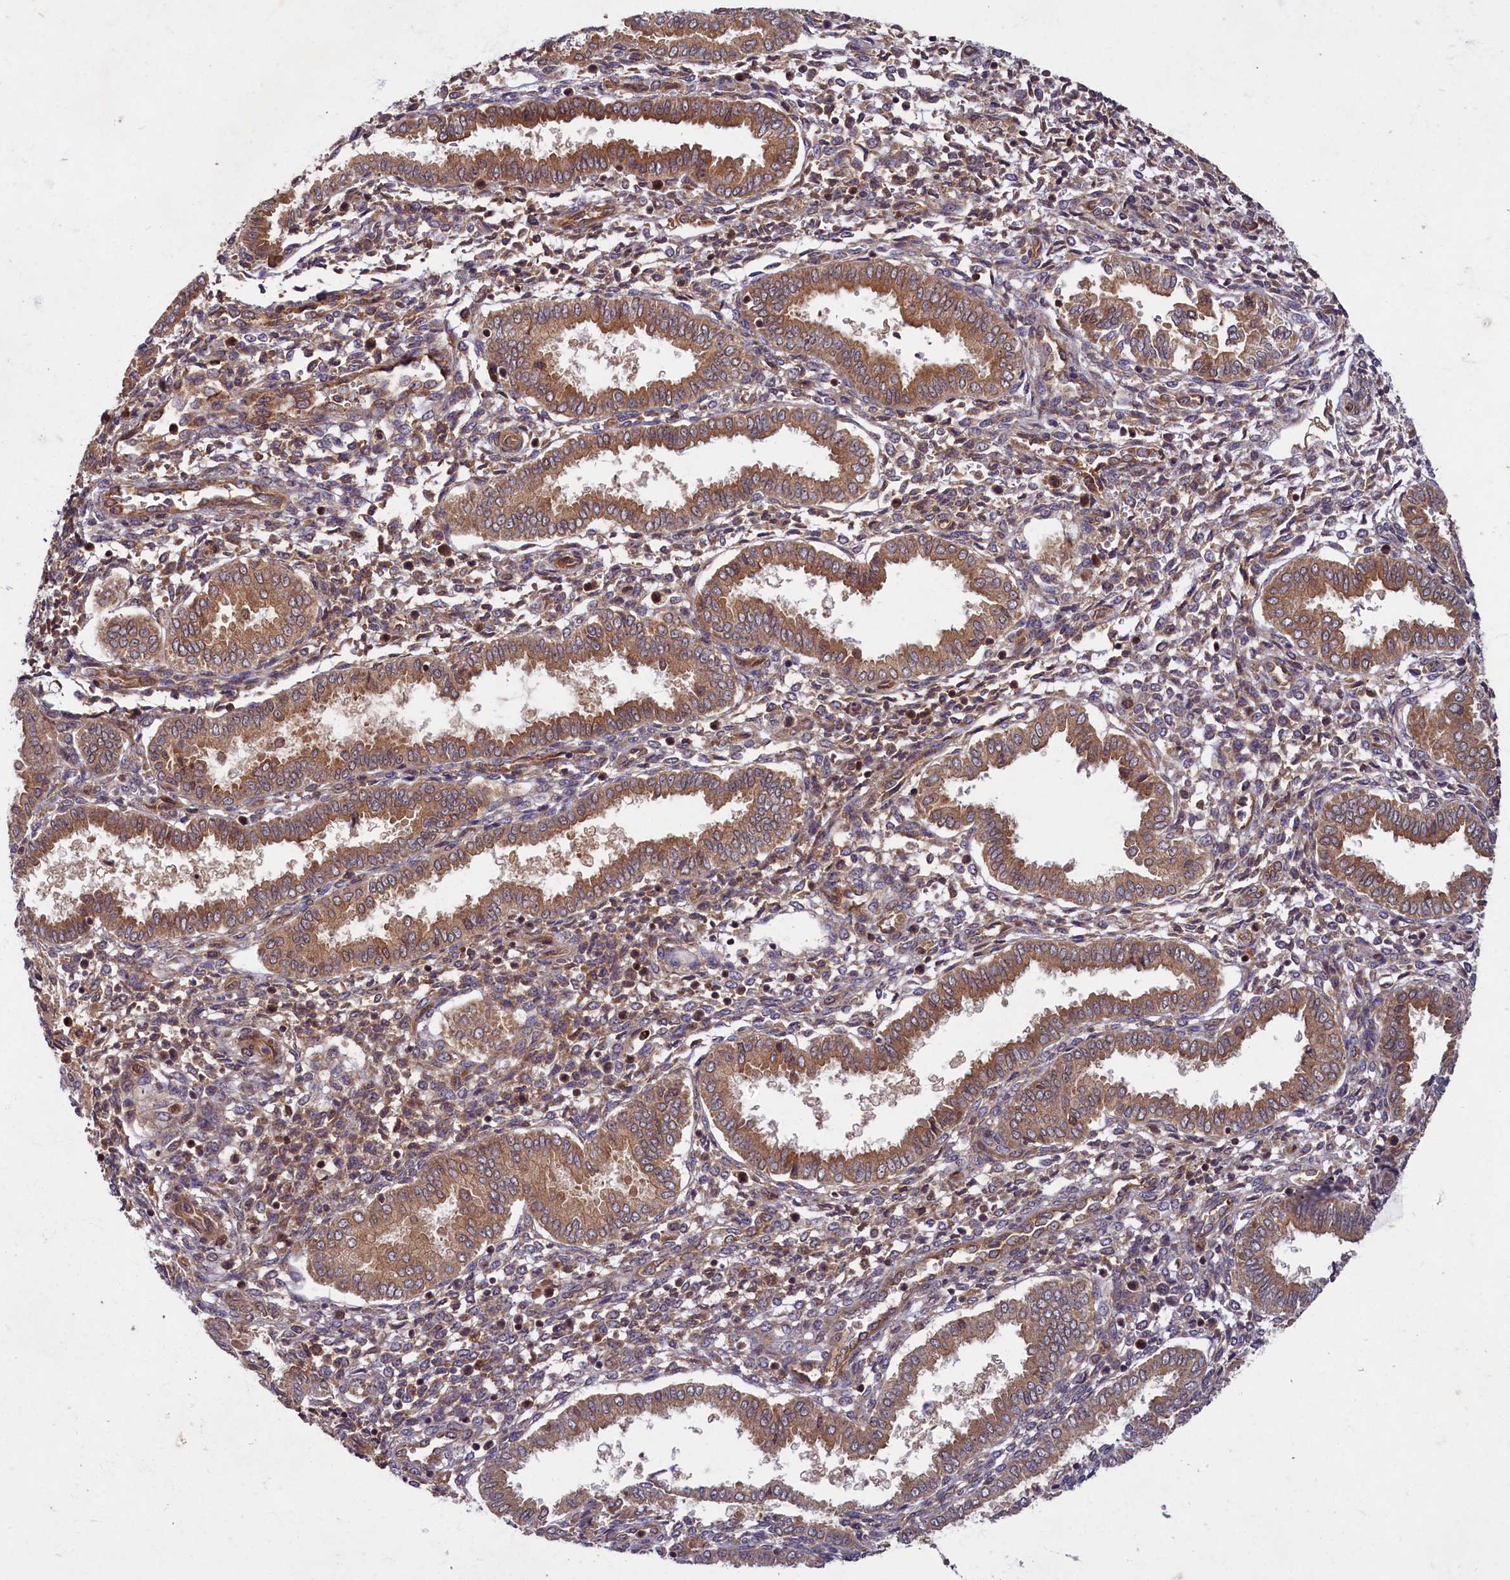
{"staining": {"intensity": "moderate", "quantity": "25%-75%", "location": "cytoplasmic/membranous"}, "tissue": "endometrium", "cell_type": "Cells in endometrial stroma", "image_type": "normal", "snomed": [{"axis": "morphology", "description": "Normal tissue, NOS"}, {"axis": "topography", "description": "Endometrium"}], "caption": "Endometrium stained for a protein displays moderate cytoplasmic/membranous positivity in cells in endometrial stroma. (DAB = brown stain, brightfield microscopy at high magnification).", "gene": "BICD1", "patient": {"sex": "female", "age": 24}}